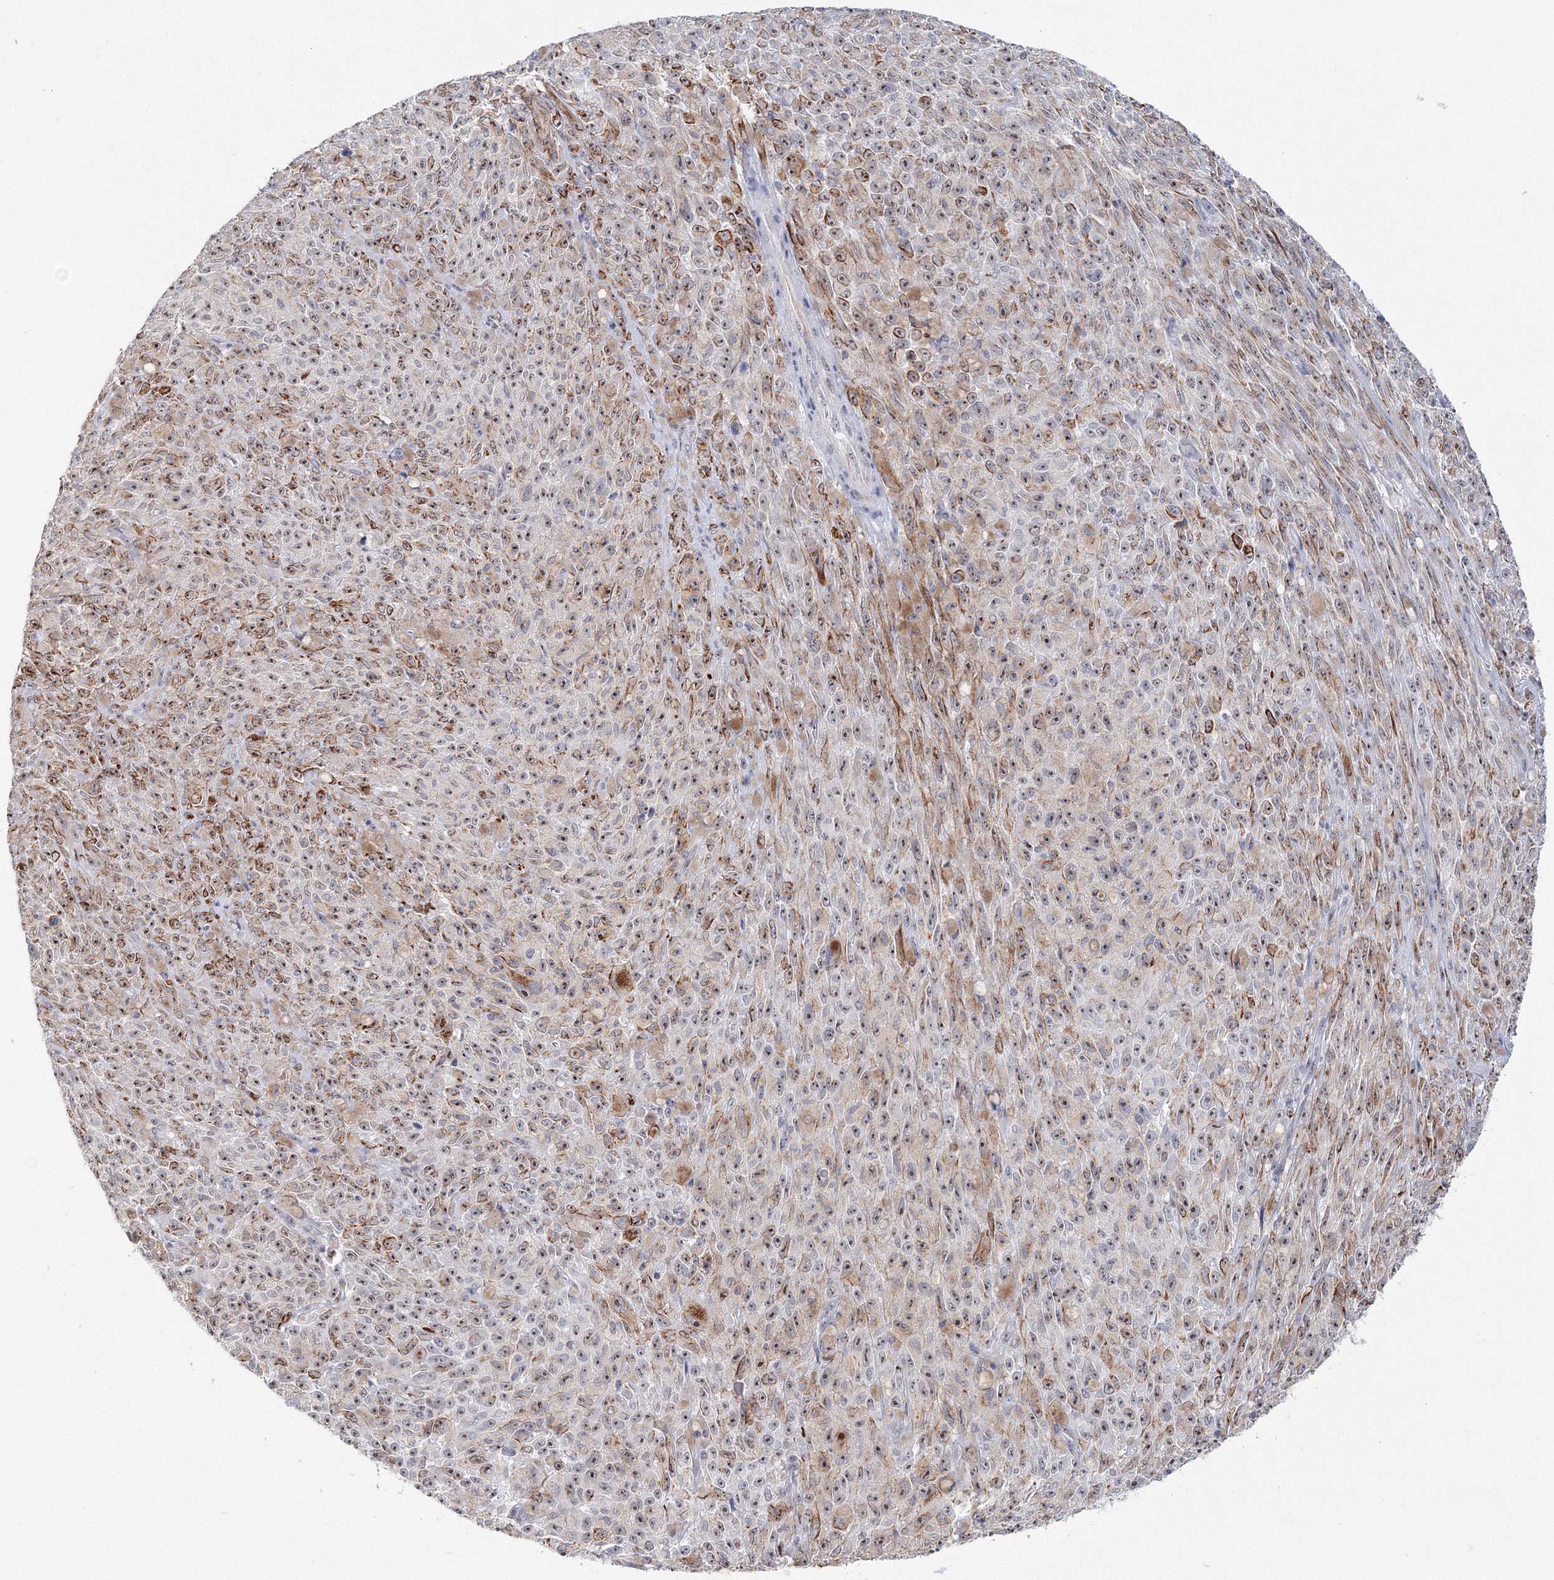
{"staining": {"intensity": "moderate", "quantity": "25%-75%", "location": "cytoplasmic/membranous,nuclear"}, "tissue": "melanoma", "cell_type": "Tumor cells", "image_type": "cancer", "snomed": [{"axis": "morphology", "description": "Malignant melanoma, NOS"}, {"axis": "topography", "description": "Skin"}], "caption": "High-magnification brightfield microscopy of malignant melanoma stained with DAB (brown) and counterstained with hematoxylin (blue). tumor cells exhibit moderate cytoplasmic/membranous and nuclear positivity is present in approximately25%-75% of cells.", "gene": "SIRT7", "patient": {"sex": "female", "age": 82}}